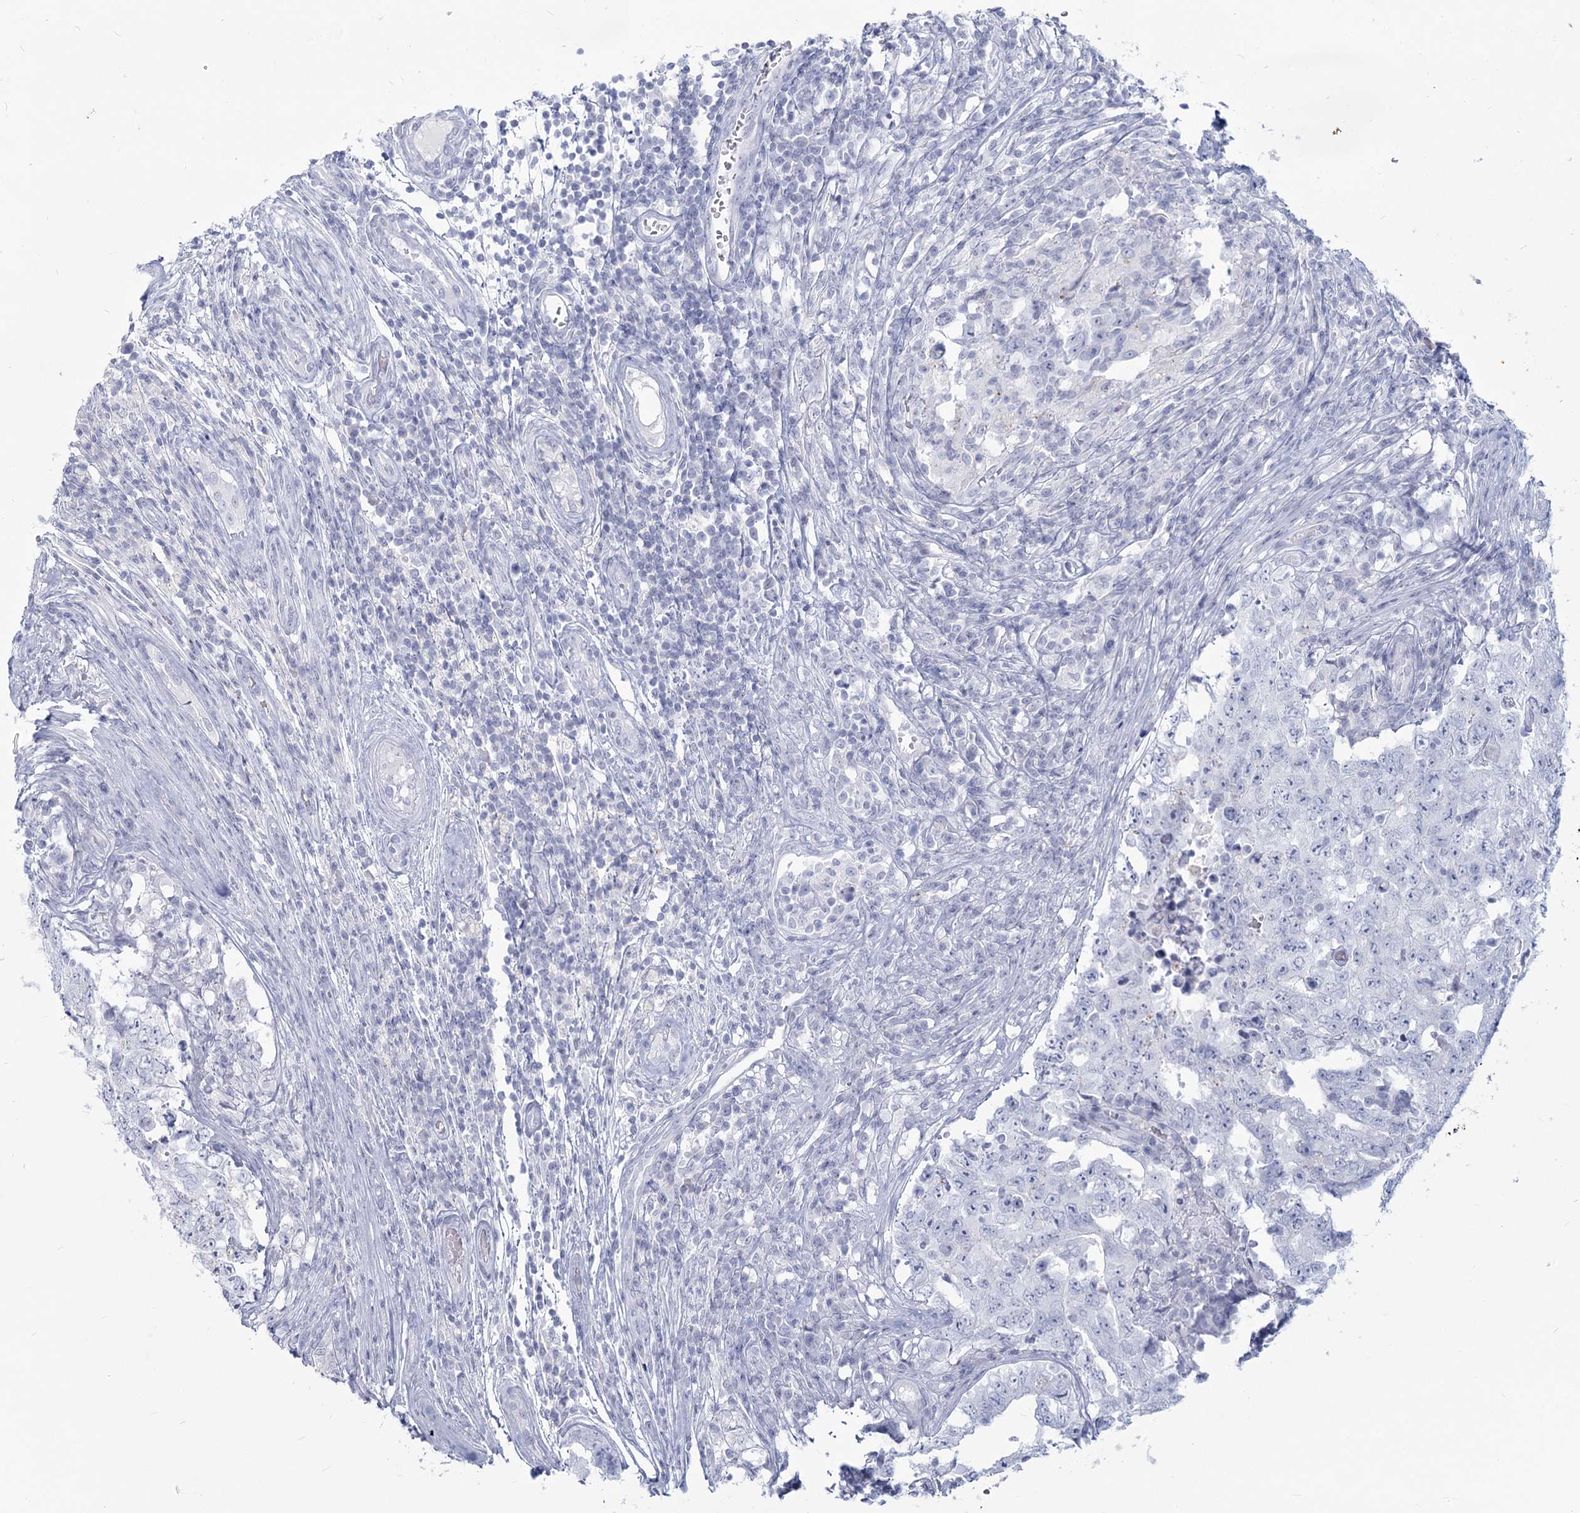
{"staining": {"intensity": "negative", "quantity": "none", "location": "none"}, "tissue": "testis cancer", "cell_type": "Tumor cells", "image_type": "cancer", "snomed": [{"axis": "morphology", "description": "Carcinoma, Embryonal, NOS"}, {"axis": "topography", "description": "Testis"}], "caption": "A high-resolution photomicrograph shows immunohistochemistry (IHC) staining of embryonal carcinoma (testis), which exhibits no significant positivity in tumor cells. The staining was performed using DAB to visualize the protein expression in brown, while the nuclei were stained in blue with hematoxylin (Magnification: 20x).", "gene": "SLC6A19", "patient": {"sex": "male", "age": 26}}